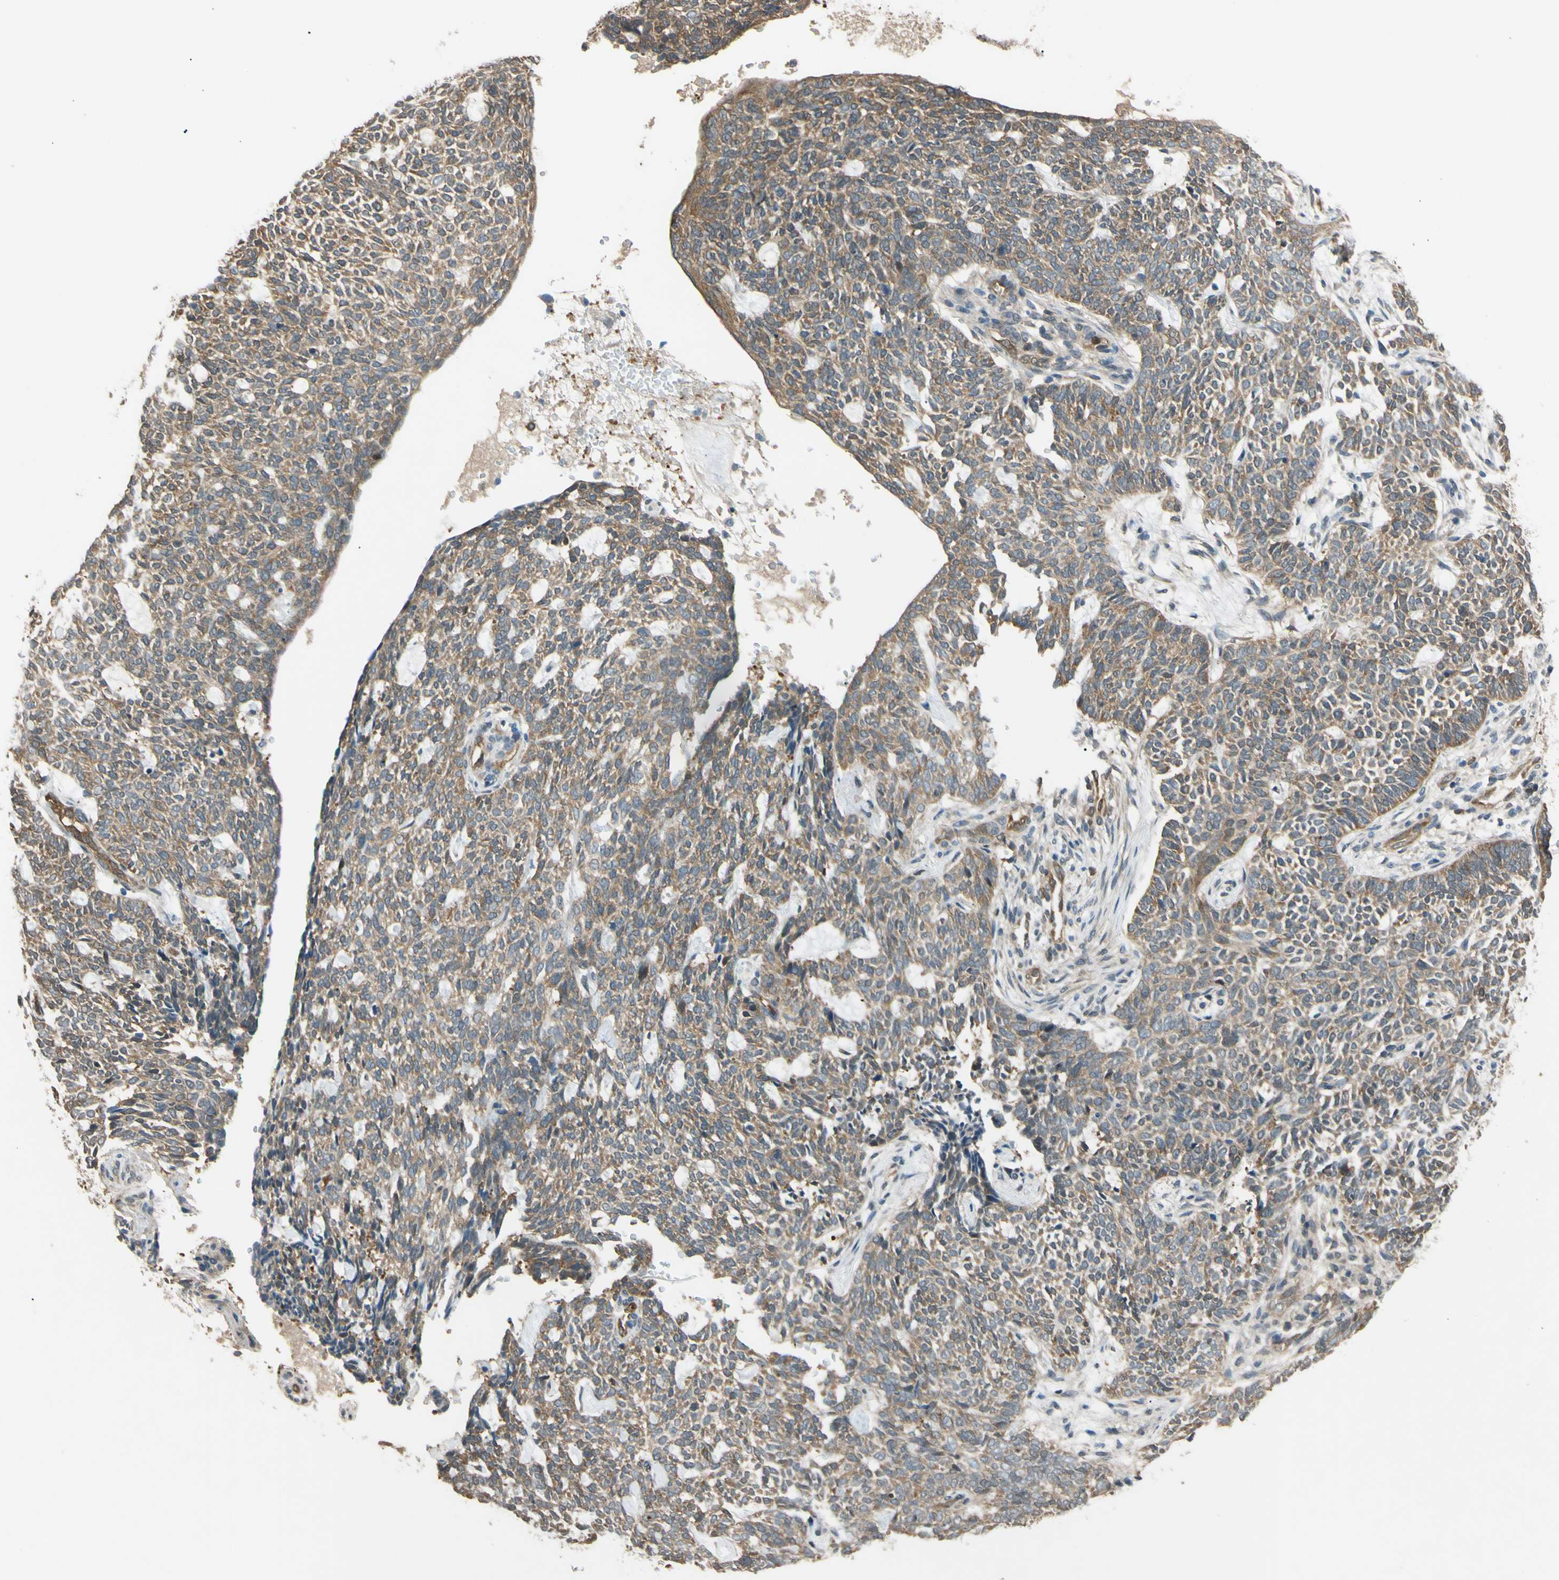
{"staining": {"intensity": "weak", "quantity": ">75%", "location": "cytoplasmic/membranous"}, "tissue": "skin cancer", "cell_type": "Tumor cells", "image_type": "cancer", "snomed": [{"axis": "morphology", "description": "Basal cell carcinoma"}, {"axis": "topography", "description": "Skin"}], "caption": "Skin cancer was stained to show a protein in brown. There is low levels of weak cytoplasmic/membranous expression in approximately >75% of tumor cells.", "gene": "YWHAQ", "patient": {"sex": "male", "age": 87}}